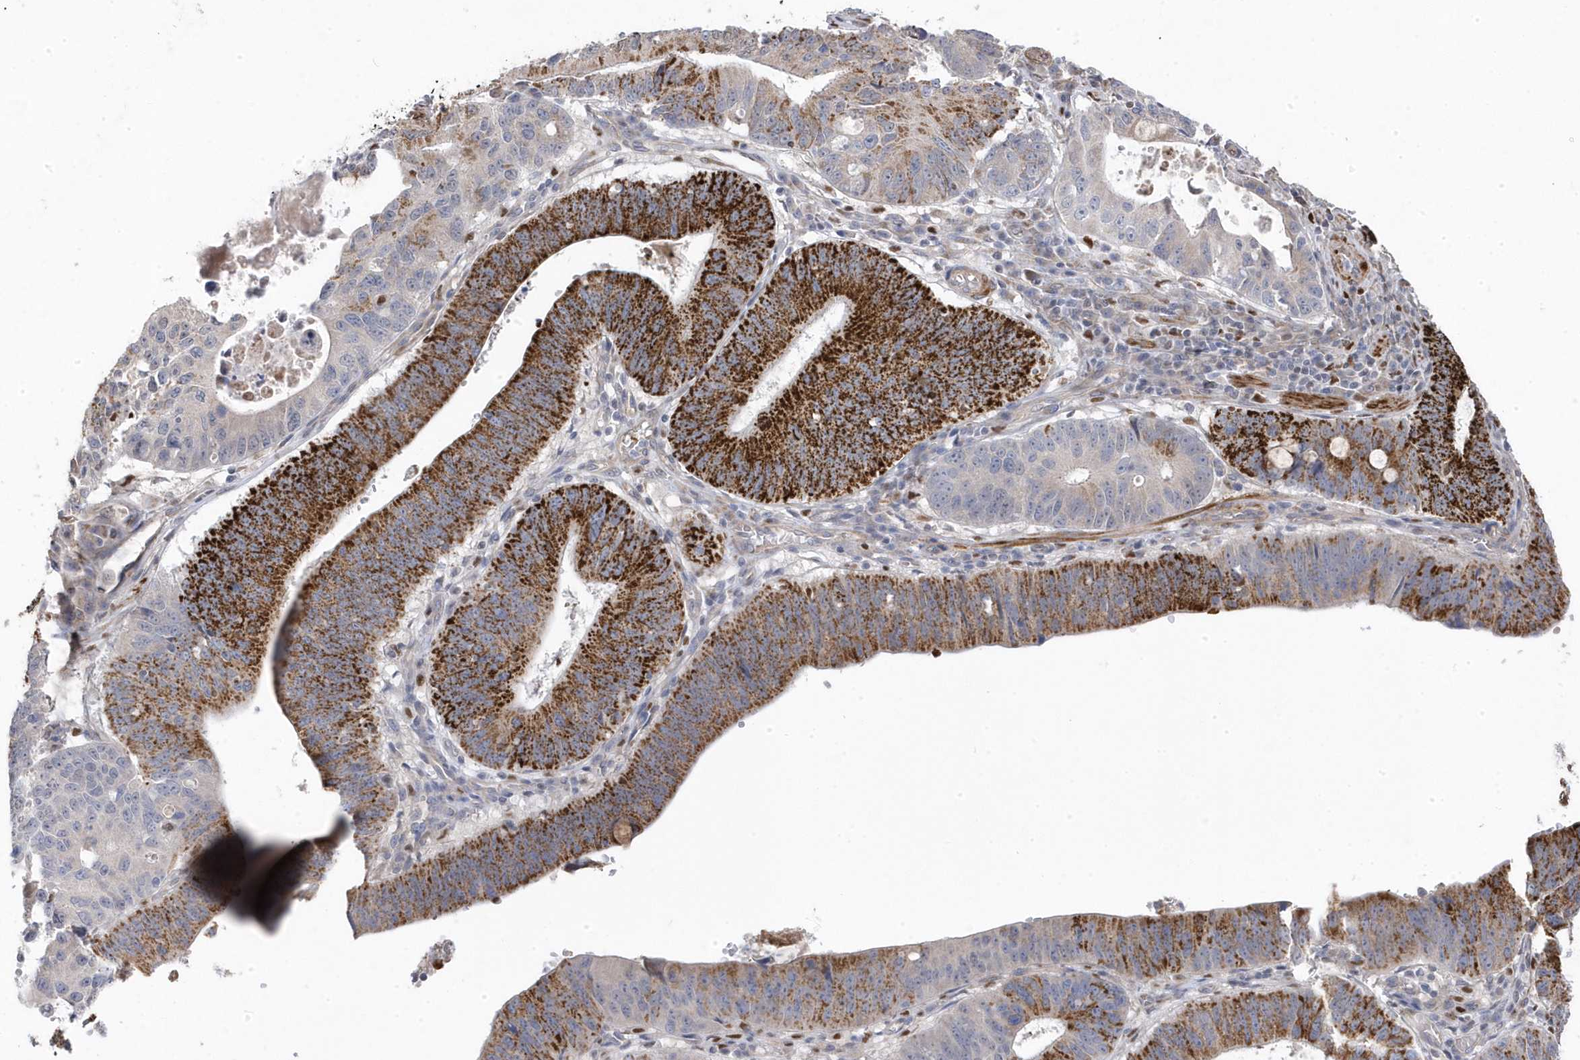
{"staining": {"intensity": "strong", "quantity": "25%-75%", "location": "cytoplasmic/membranous"}, "tissue": "stomach cancer", "cell_type": "Tumor cells", "image_type": "cancer", "snomed": [{"axis": "morphology", "description": "Adenocarcinoma, NOS"}, {"axis": "topography", "description": "Stomach"}], "caption": "This photomicrograph shows stomach adenocarcinoma stained with IHC to label a protein in brown. The cytoplasmic/membranous of tumor cells show strong positivity for the protein. Nuclei are counter-stained blue.", "gene": "GTPBP6", "patient": {"sex": "male", "age": 59}}